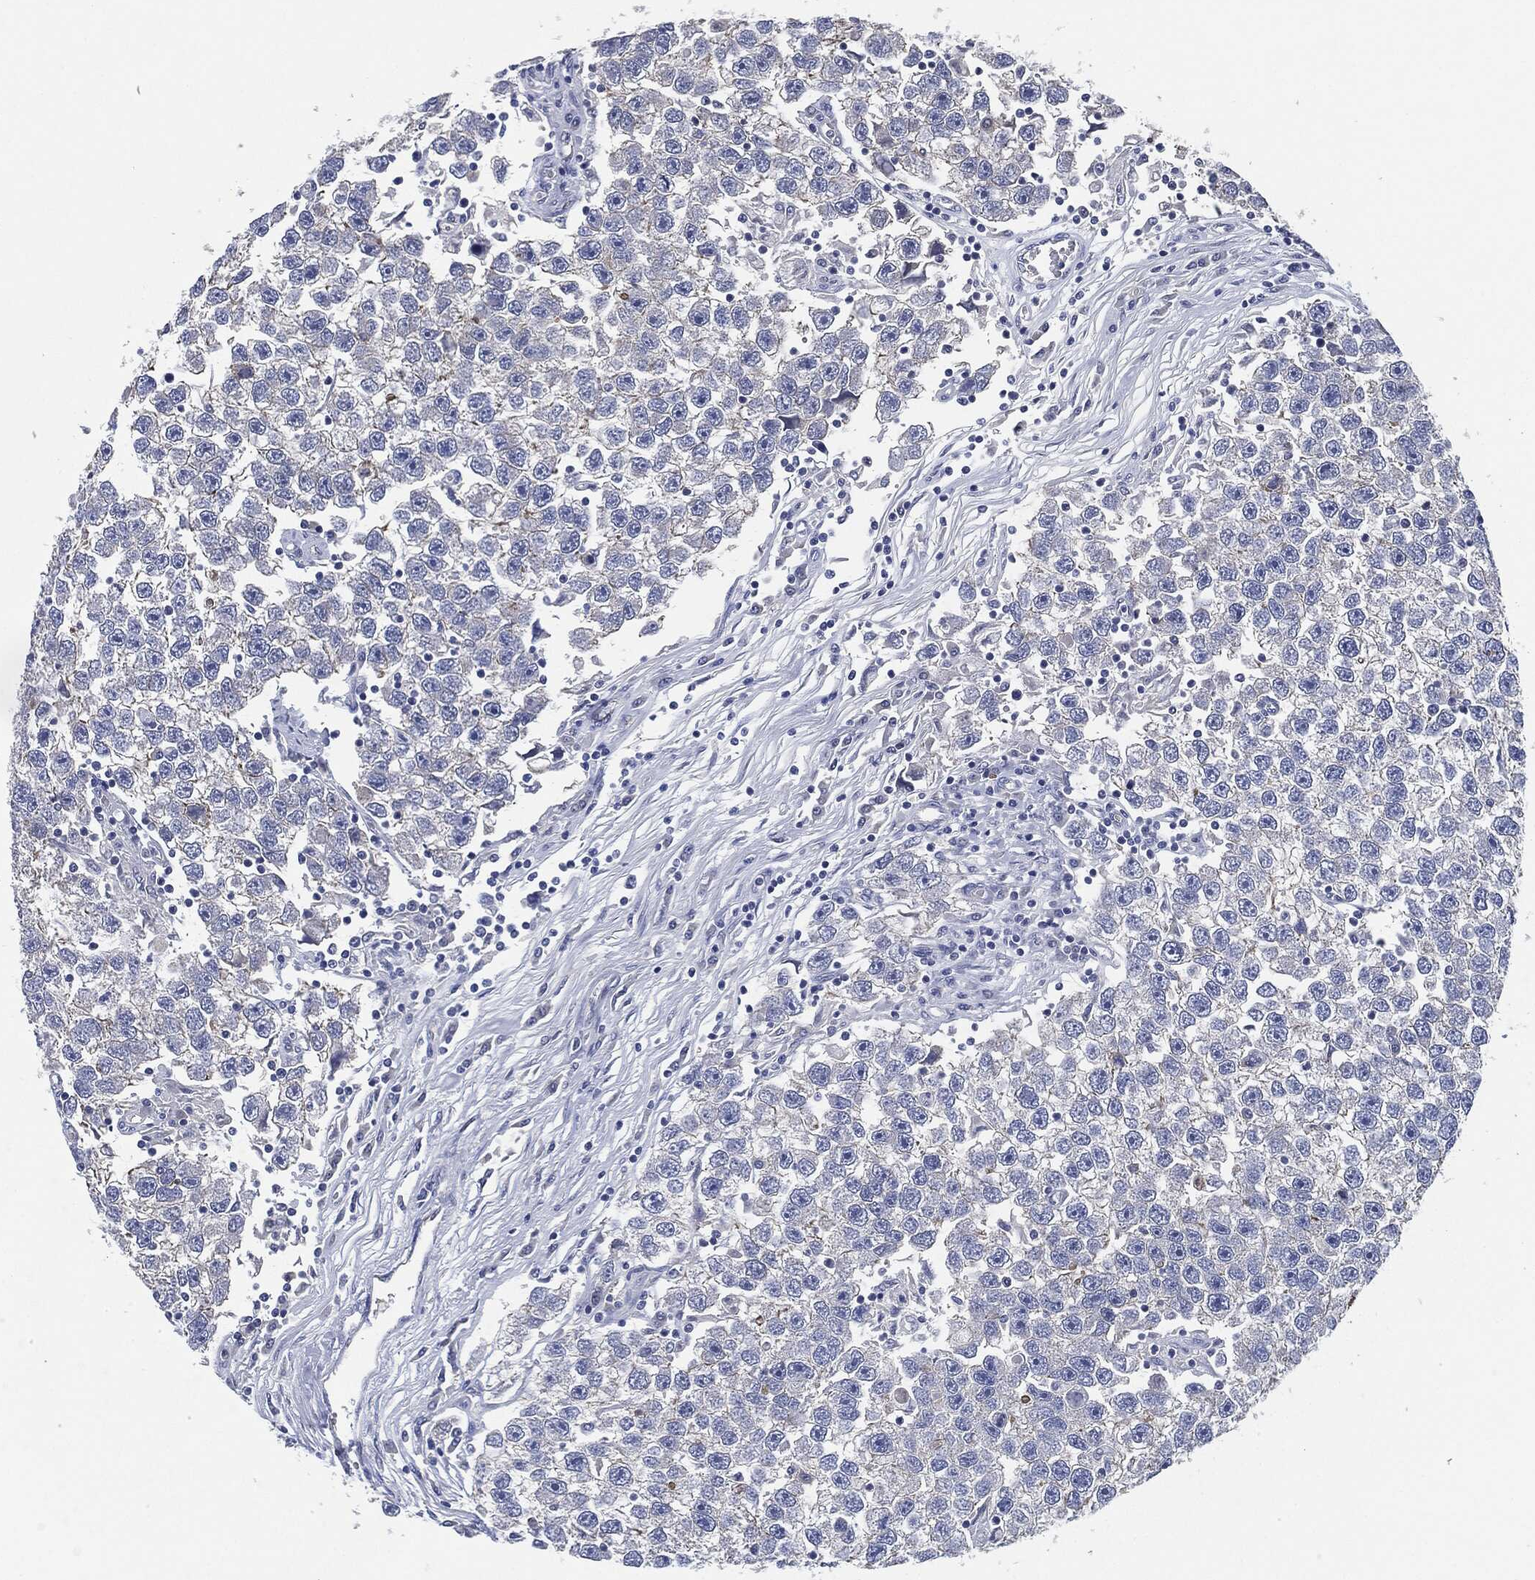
{"staining": {"intensity": "negative", "quantity": "none", "location": "none"}, "tissue": "testis cancer", "cell_type": "Tumor cells", "image_type": "cancer", "snomed": [{"axis": "morphology", "description": "Seminoma, NOS"}, {"axis": "topography", "description": "Testis"}], "caption": "Histopathology image shows no protein expression in tumor cells of testis cancer (seminoma) tissue.", "gene": "SHROOM2", "patient": {"sex": "male", "age": 26}}